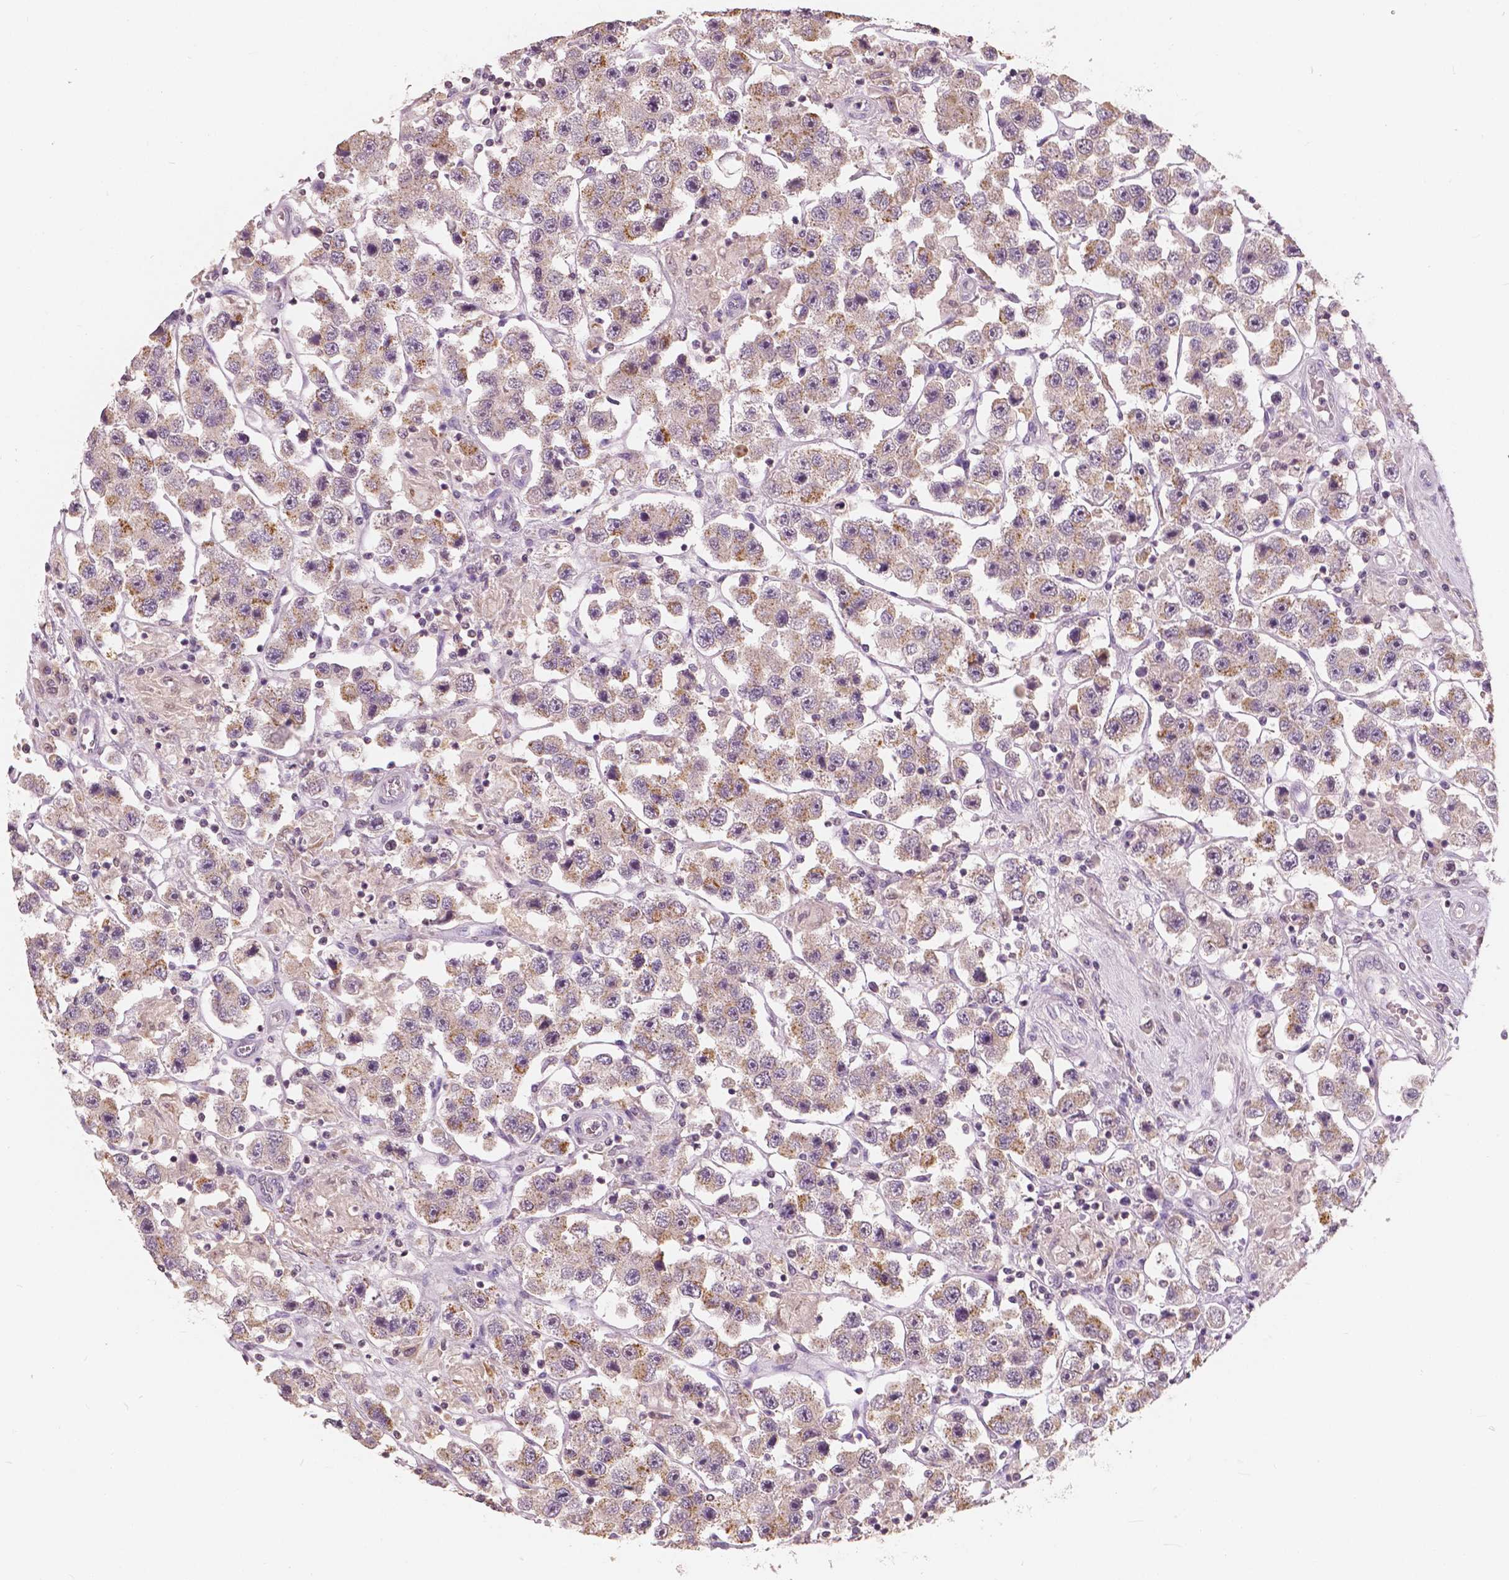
{"staining": {"intensity": "moderate", "quantity": "<25%", "location": "cytoplasmic/membranous,nuclear"}, "tissue": "testis cancer", "cell_type": "Tumor cells", "image_type": "cancer", "snomed": [{"axis": "morphology", "description": "Seminoma, NOS"}, {"axis": "topography", "description": "Testis"}], "caption": "Testis seminoma tissue demonstrates moderate cytoplasmic/membranous and nuclear staining in approximately <25% of tumor cells", "gene": "SAT2", "patient": {"sex": "male", "age": 45}}